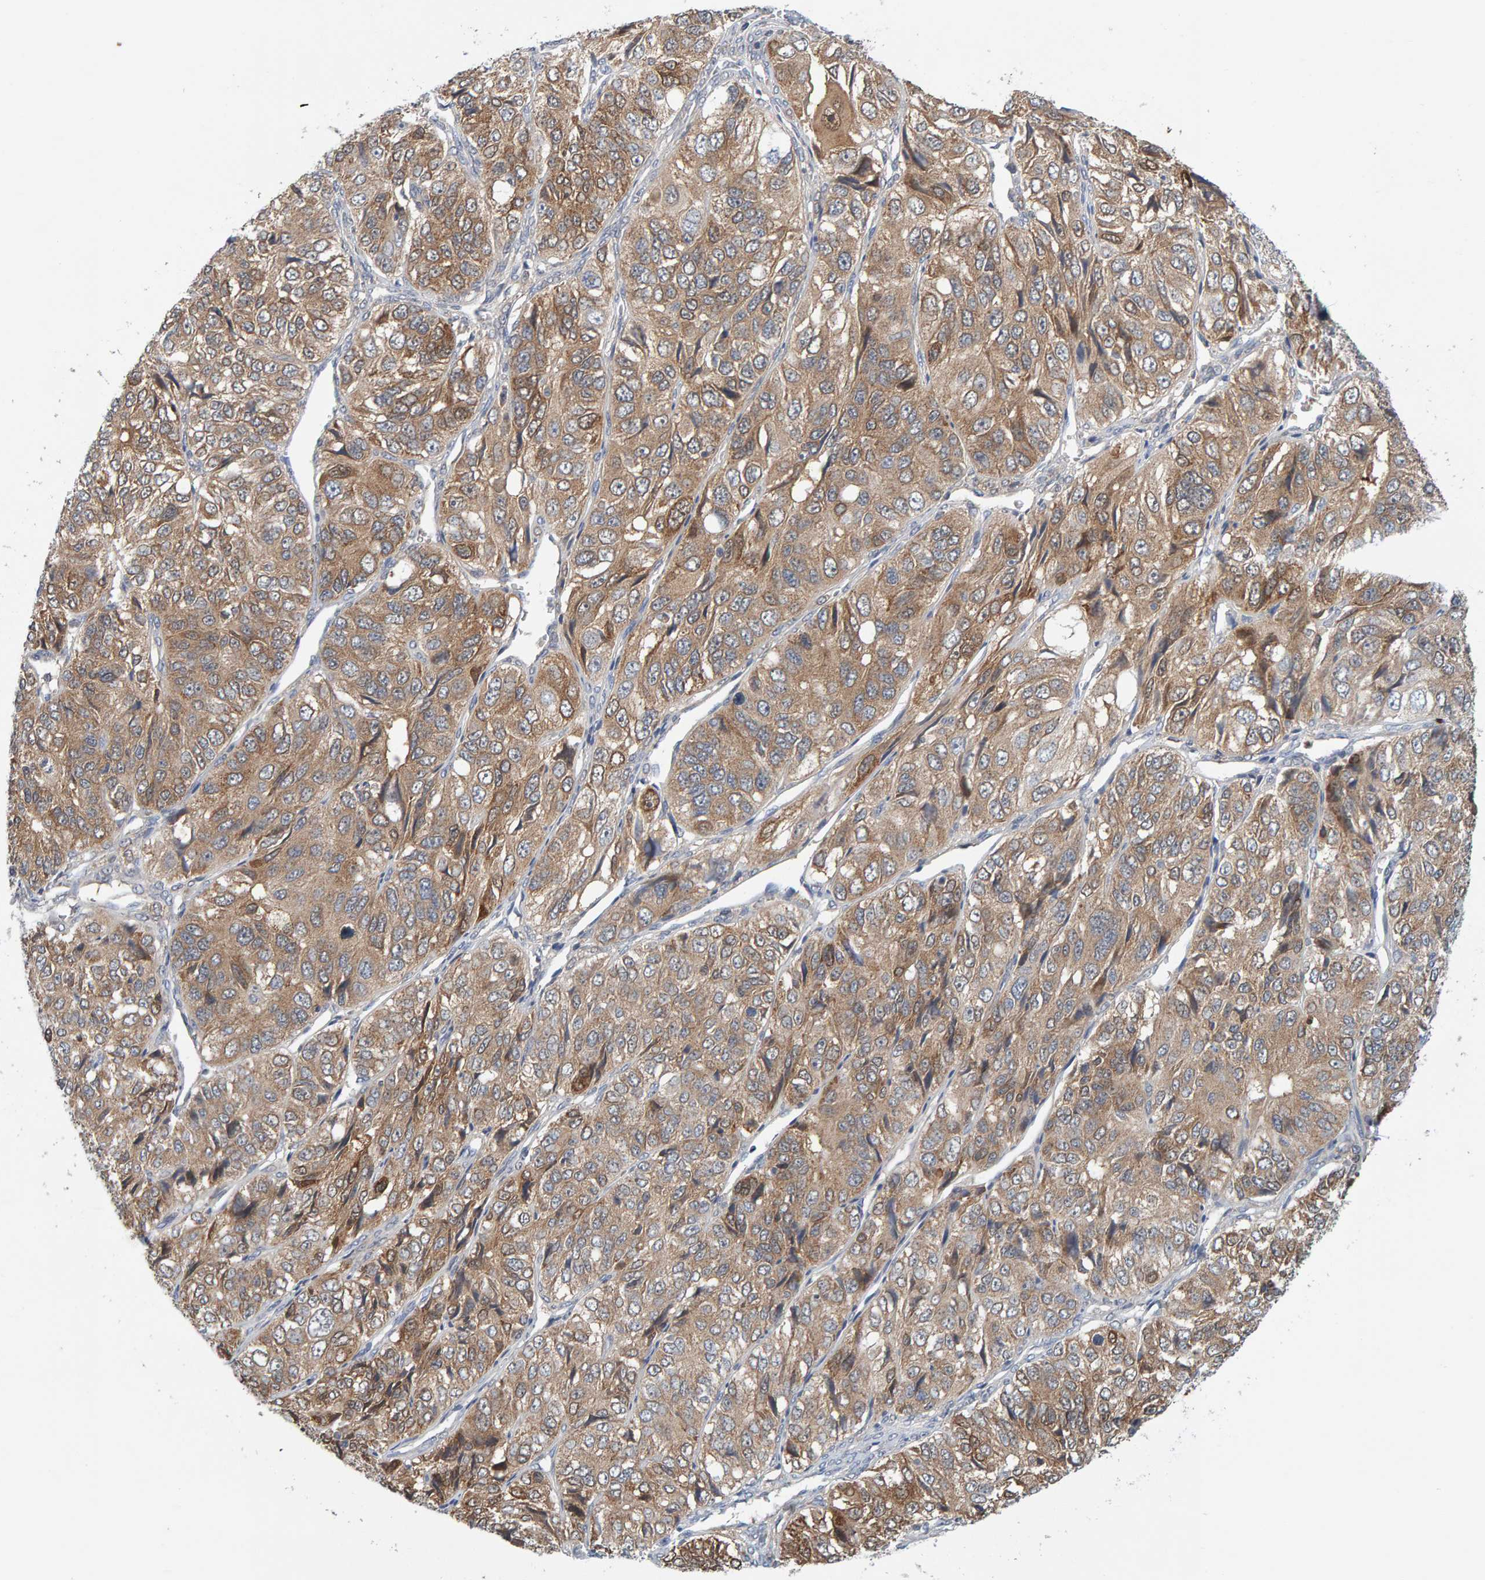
{"staining": {"intensity": "moderate", "quantity": ">75%", "location": "cytoplasmic/membranous"}, "tissue": "ovarian cancer", "cell_type": "Tumor cells", "image_type": "cancer", "snomed": [{"axis": "morphology", "description": "Carcinoma, endometroid"}, {"axis": "topography", "description": "Ovary"}], "caption": "Immunohistochemistry (IHC) staining of ovarian cancer, which reveals medium levels of moderate cytoplasmic/membranous positivity in approximately >75% of tumor cells indicating moderate cytoplasmic/membranous protein staining. The staining was performed using DAB (brown) for protein detection and nuclei were counterstained in hematoxylin (blue).", "gene": "TATDN1", "patient": {"sex": "female", "age": 51}}